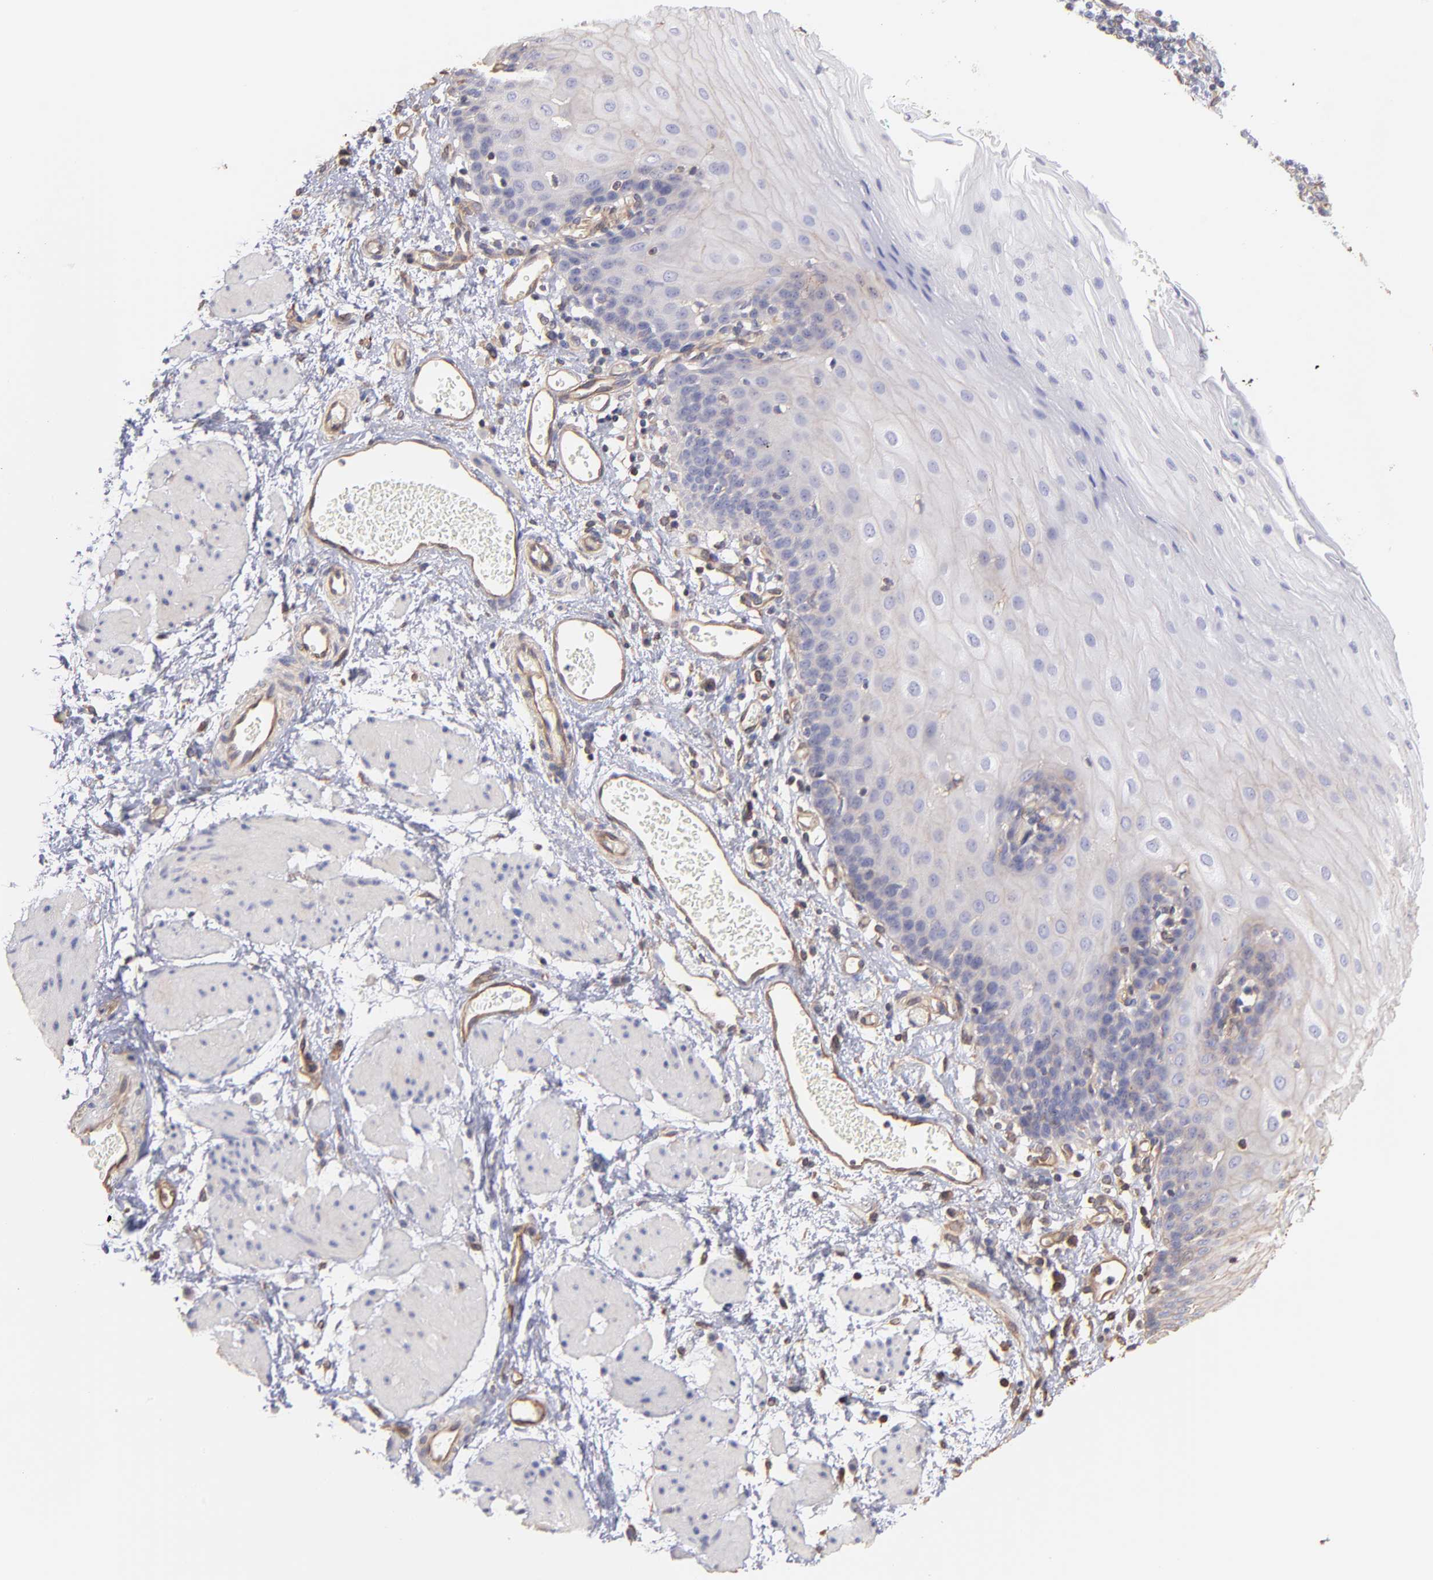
{"staining": {"intensity": "negative", "quantity": "none", "location": "none"}, "tissue": "esophagus", "cell_type": "Squamous epithelial cells", "image_type": "normal", "snomed": [{"axis": "morphology", "description": "Normal tissue, NOS"}, {"axis": "topography", "description": "Esophagus"}], "caption": "Esophagus stained for a protein using IHC demonstrates no expression squamous epithelial cells.", "gene": "PLEC", "patient": {"sex": "male", "age": 69}}